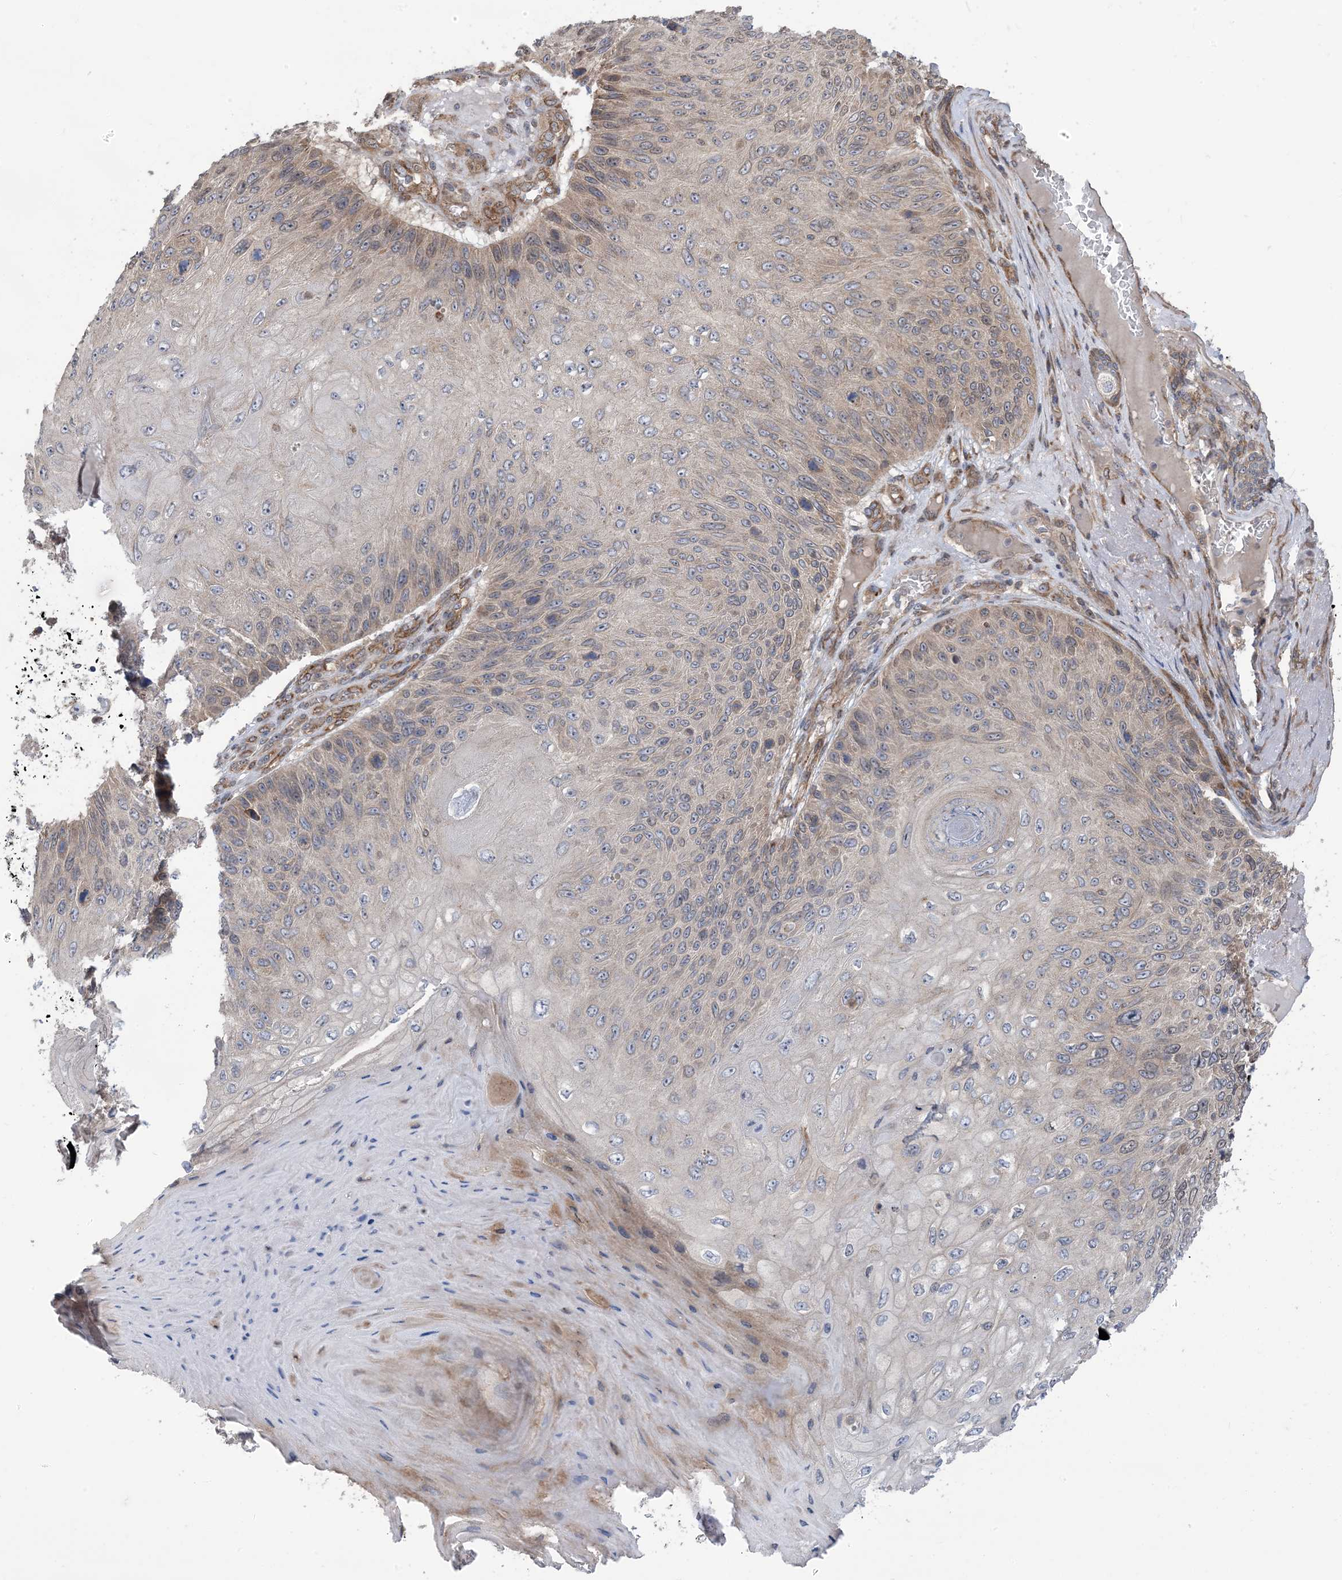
{"staining": {"intensity": "moderate", "quantity": "<25%", "location": "cytoplasmic/membranous"}, "tissue": "skin cancer", "cell_type": "Tumor cells", "image_type": "cancer", "snomed": [{"axis": "morphology", "description": "Squamous cell carcinoma, NOS"}, {"axis": "topography", "description": "Skin"}], "caption": "Protein expression analysis of human squamous cell carcinoma (skin) reveals moderate cytoplasmic/membranous expression in about <25% of tumor cells. (Stains: DAB in brown, nuclei in blue, Microscopy: brightfield microscopy at high magnification).", "gene": "CLEC16A", "patient": {"sex": "female", "age": 88}}